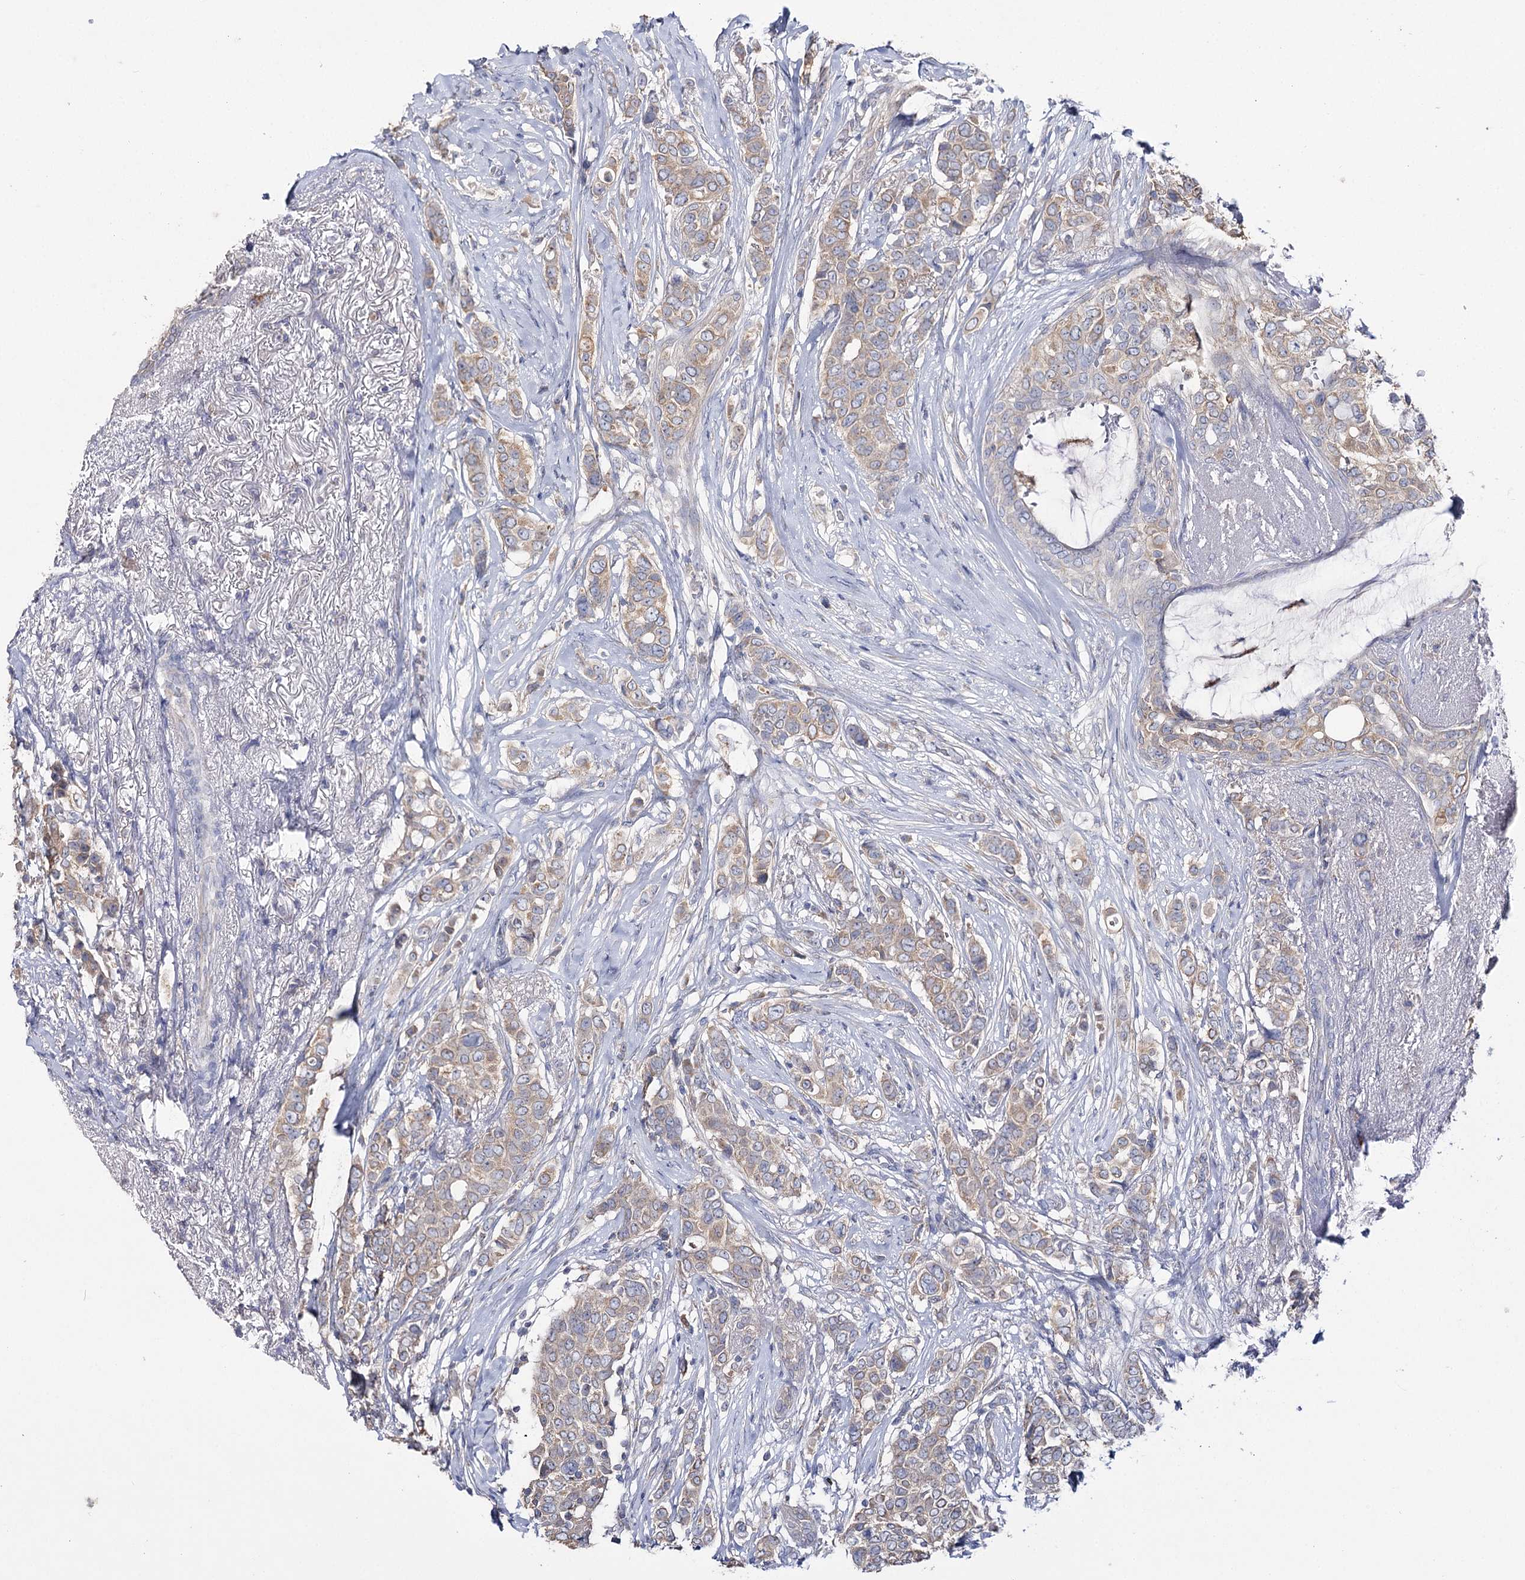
{"staining": {"intensity": "weak", "quantity": "25%-75%", "location": "cytoplasmic/membranous"}, "tissue": "breast cancer", "cell_type": "Tumor cells", "image_type": "cancer", "snomed": [{"axis": "morphology", "description": "Lobular carcinoma"}, {"axis": "topography", "description": "Breast"}], "caption": "Immunohistochemical staining of human breast cancer displays low levels of weak cytoplasmic/membranous expression in about 25%-75% of tumor cells.", "gene": "IL1RAP", "patient": {"sex": "female", "age": 51}}